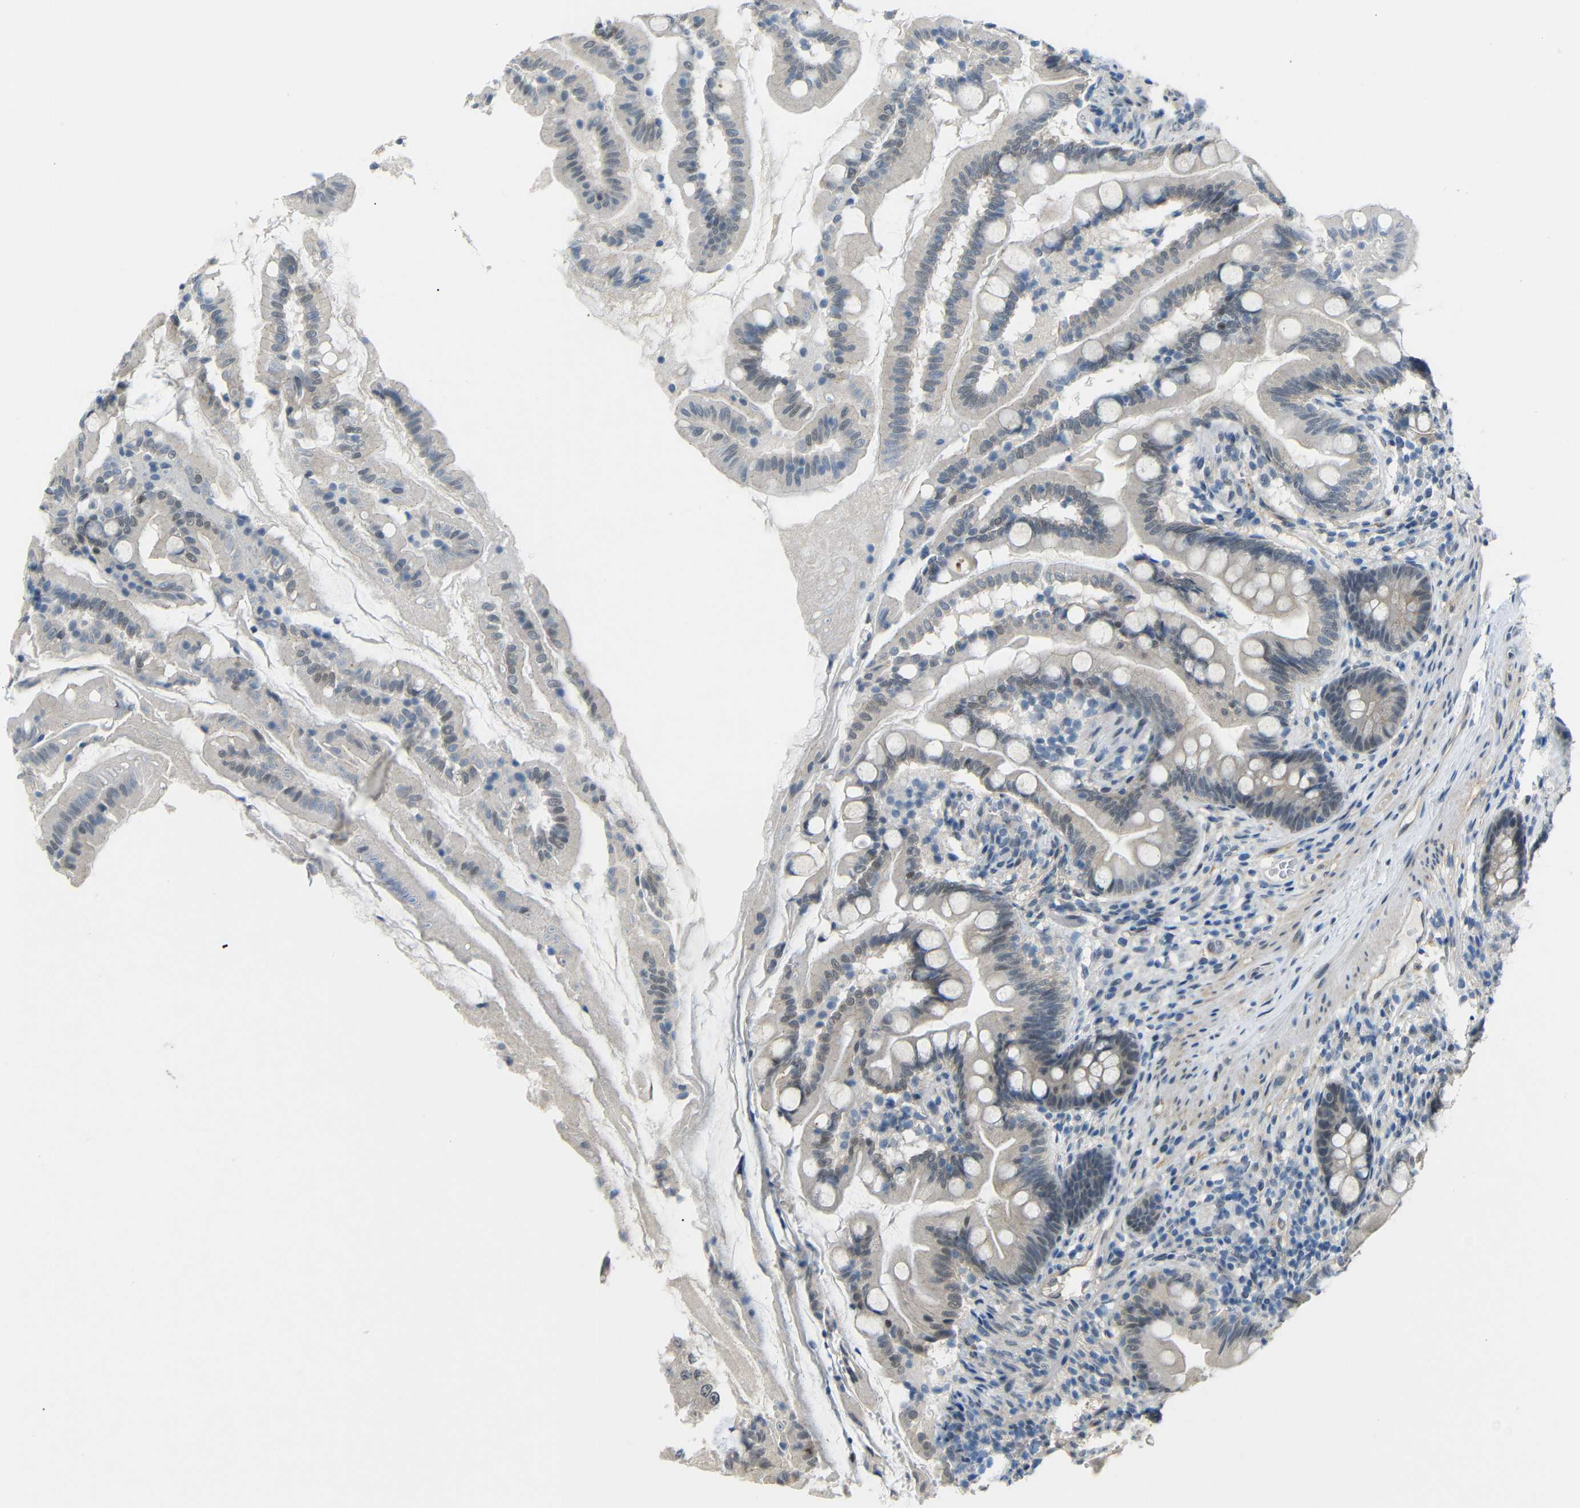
{"staining": {"intensity": "weak", "quantity": "25%-75%", "location": "cytoplasmic/membranous"}, "tissue": "small intestine", "cell_type": "Glandular cells", "image_type": "normal", "snomed": [{"axis": "morphology", "description": "Normal tissue, NOS"}, {"axis": "topography", "description": "Small intestine"}], "caption": "Small intestine stained for a protein (brown) shows weak cytoplasmic/membranous positive expression in approximately 25%-75% of glandular cells.", "gene": "GPR158", "patient": {"sex": "female", "age": 56}}